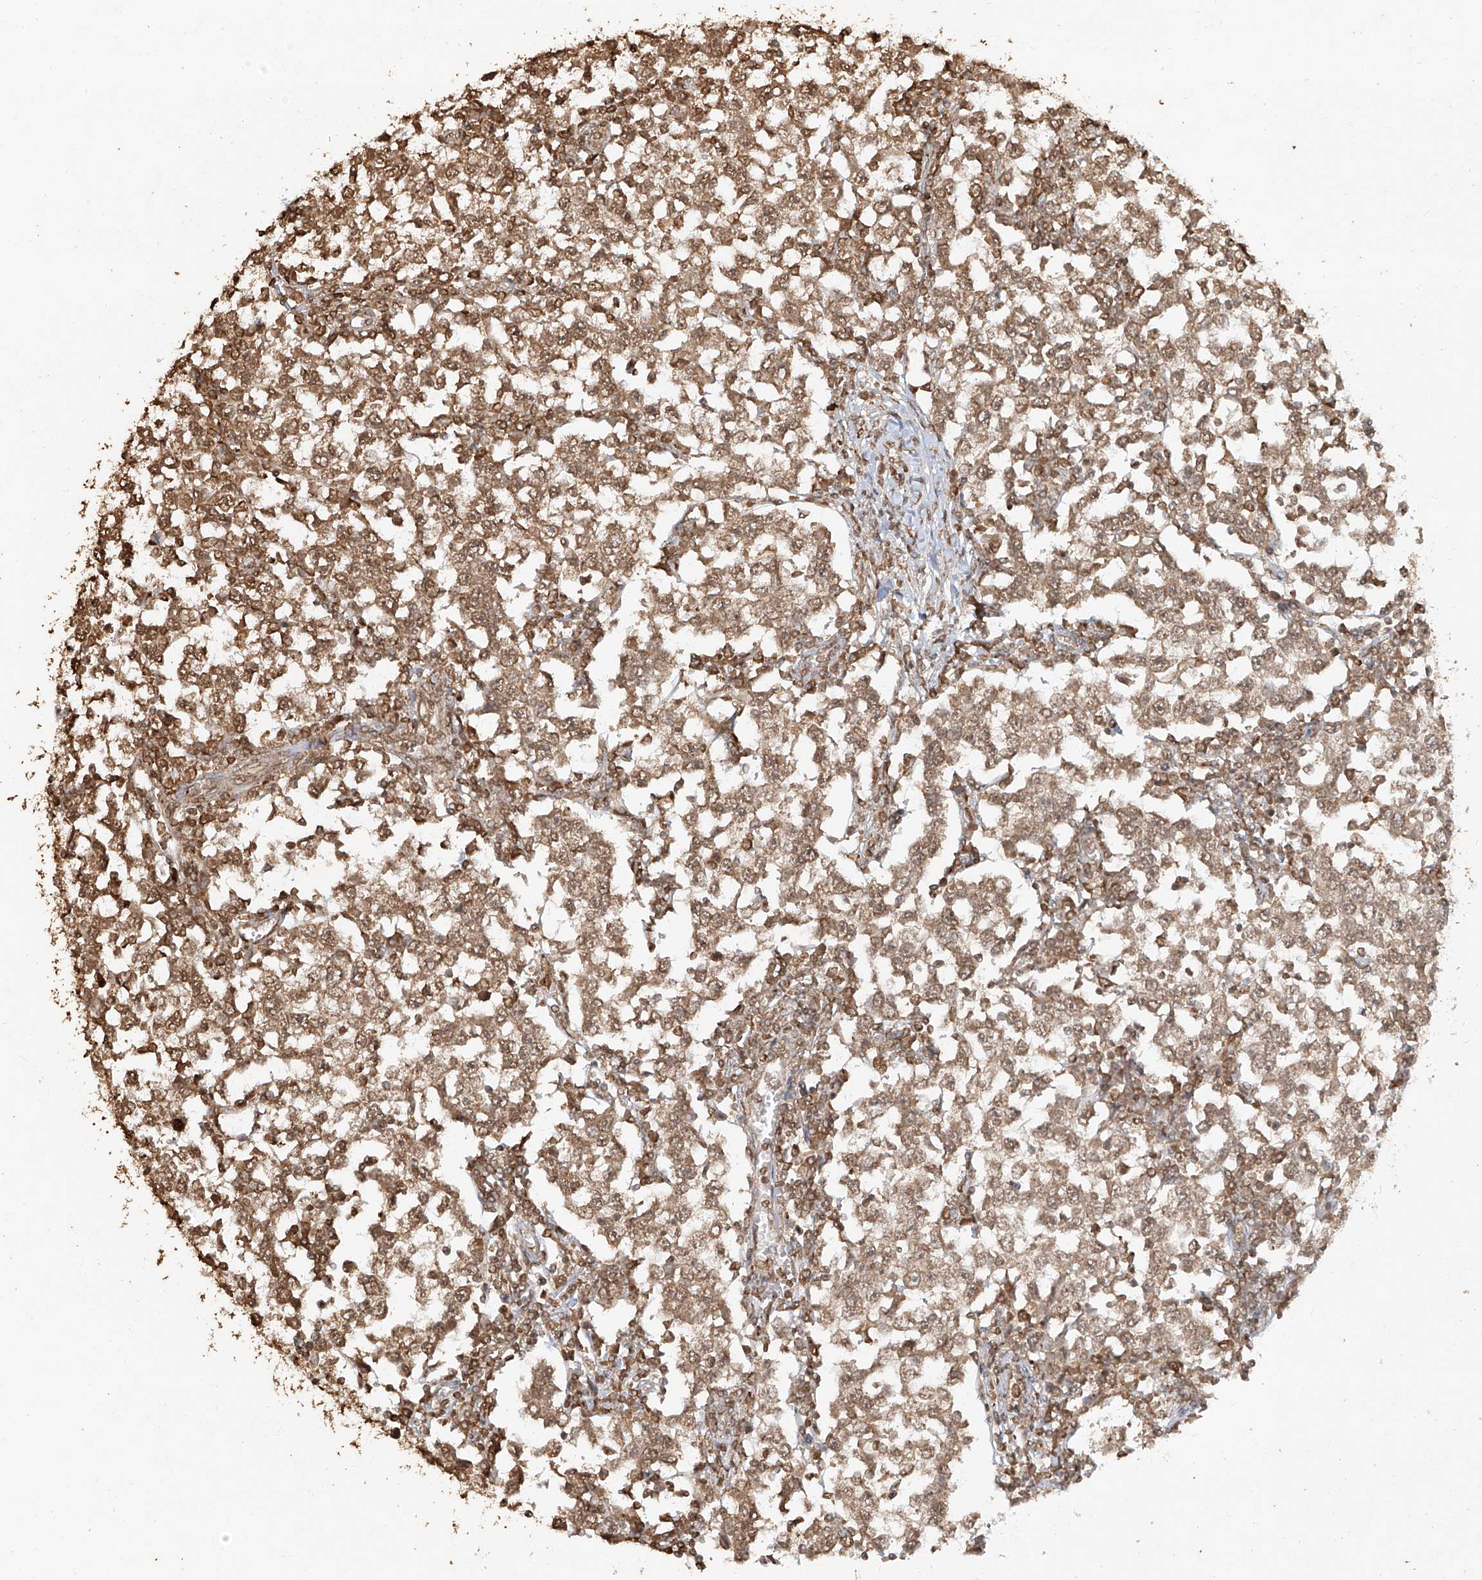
{"staining": {"intensity": "moderate", "quantity": ">75%", "location": "cytoplasmic/membranous,nuclear"}, "tissue": "testis cancer", "cell_type": "Tumor cells", "image_type": "cancer", "snomed": [{"axis": "morphology", "description": "Seminoma, NOS"}, {"axis": "topography", "description": "Testis"}], "caption": "Human seminoma (testis) stained with a brown dye displays moderate cytoplasmic/membranous and nuclear positive expression in about >75% of tumor cells.", "gene": "TIGAR", "patient": {"sex": "male", "age": 65}}